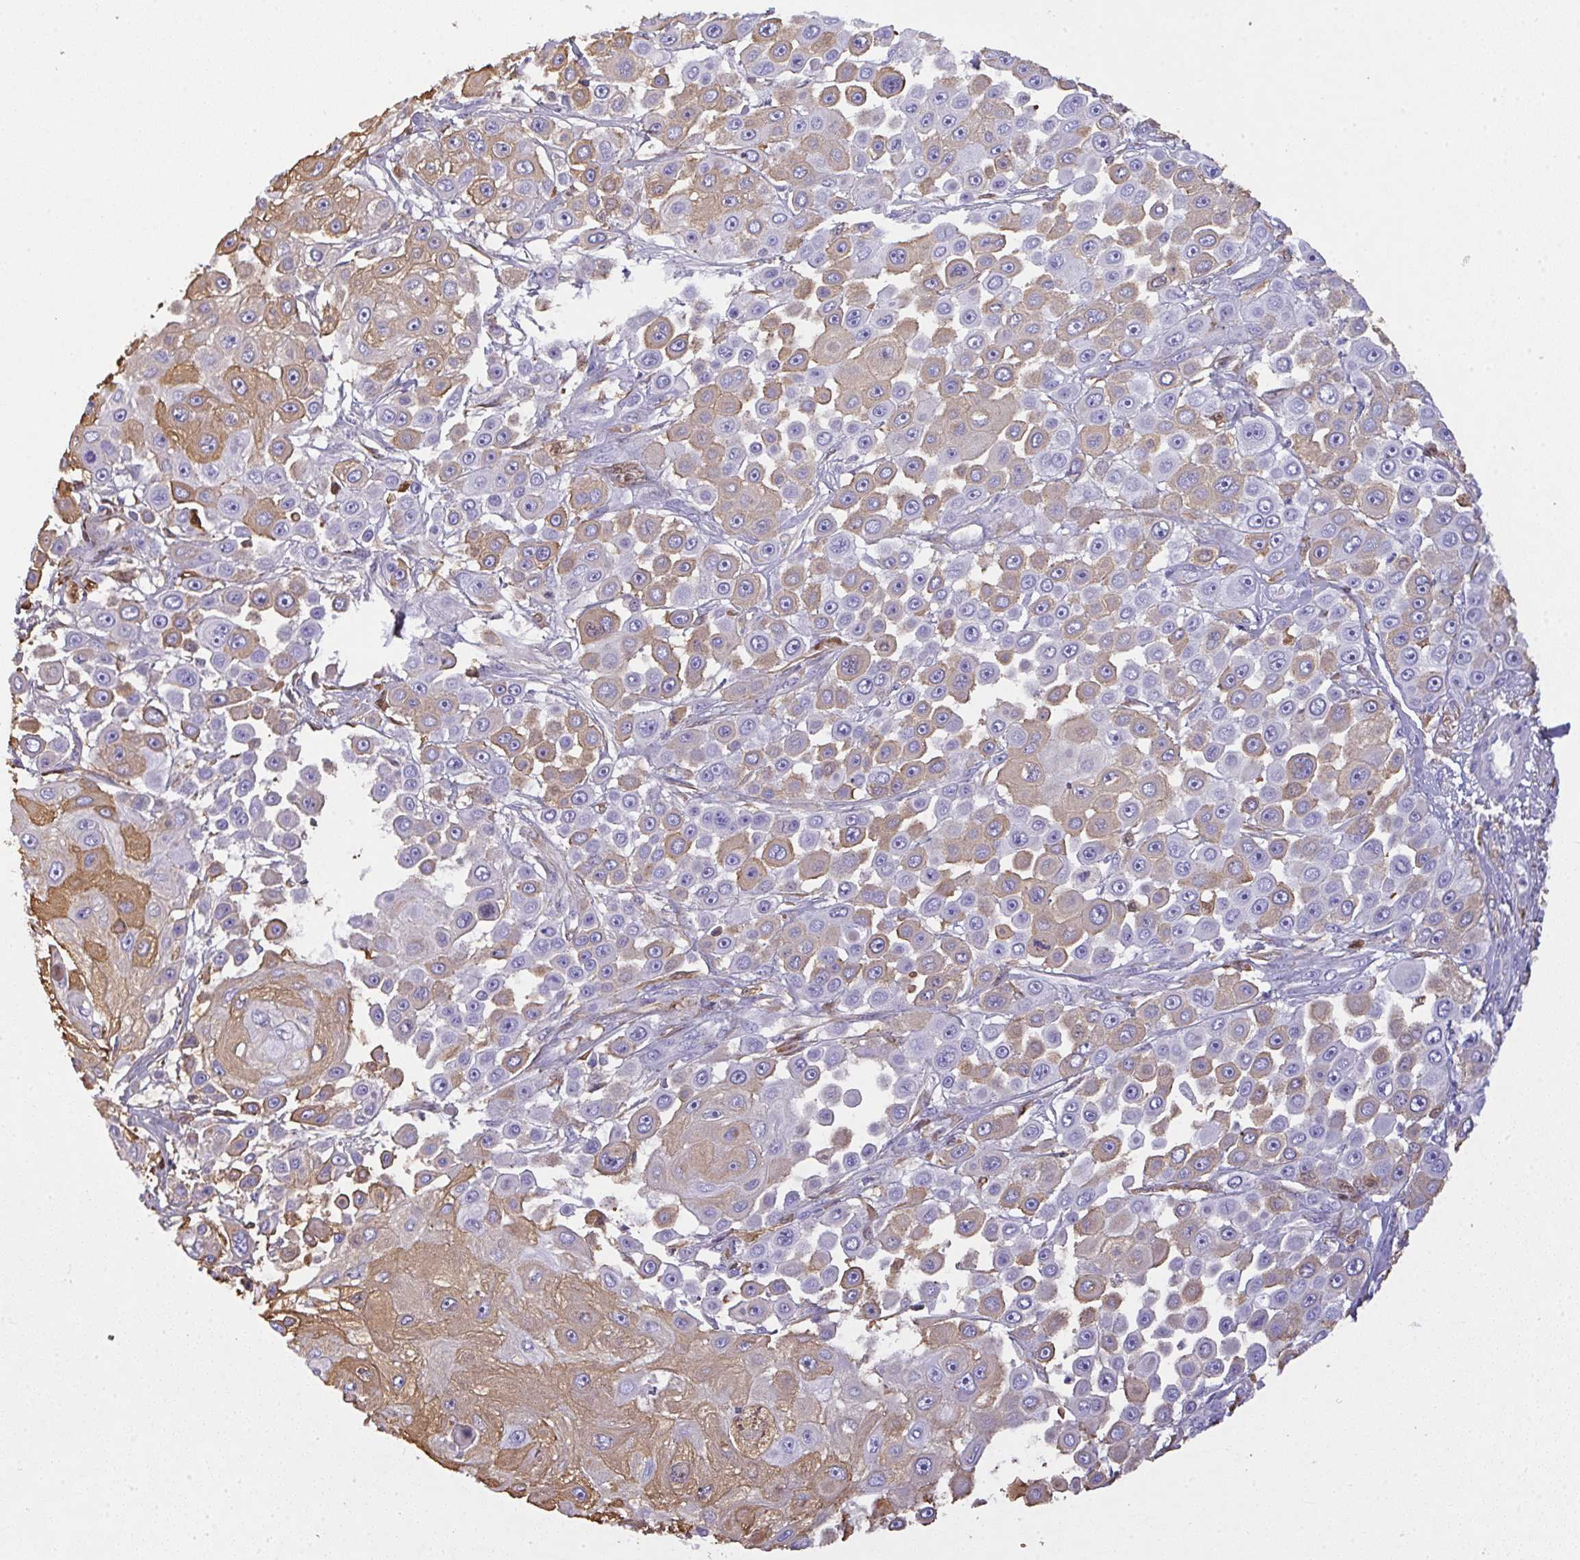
{"staining": {"intensity": "weak", "quantity": "25%-75%", "location": "cytoplasmic/membranous"}, "tissue": "skin cancer", "cell_type": "Tumor cells", "image_type": "cancer", "snomed": [{"axis": "morphology", "description": "Squamous cell carcinoma, NOS"}, {"axis": "topography", "description": "Skin"}], "caption": "There is low levels of weak cytoplasmic/membranous staining in tumor cells of squamous cell carcinoma (skin), as demonstrated by immunohistochemical staining (brown color).", "gene": "SMYD5", "patient": {"sex": "male", "age": 67}}